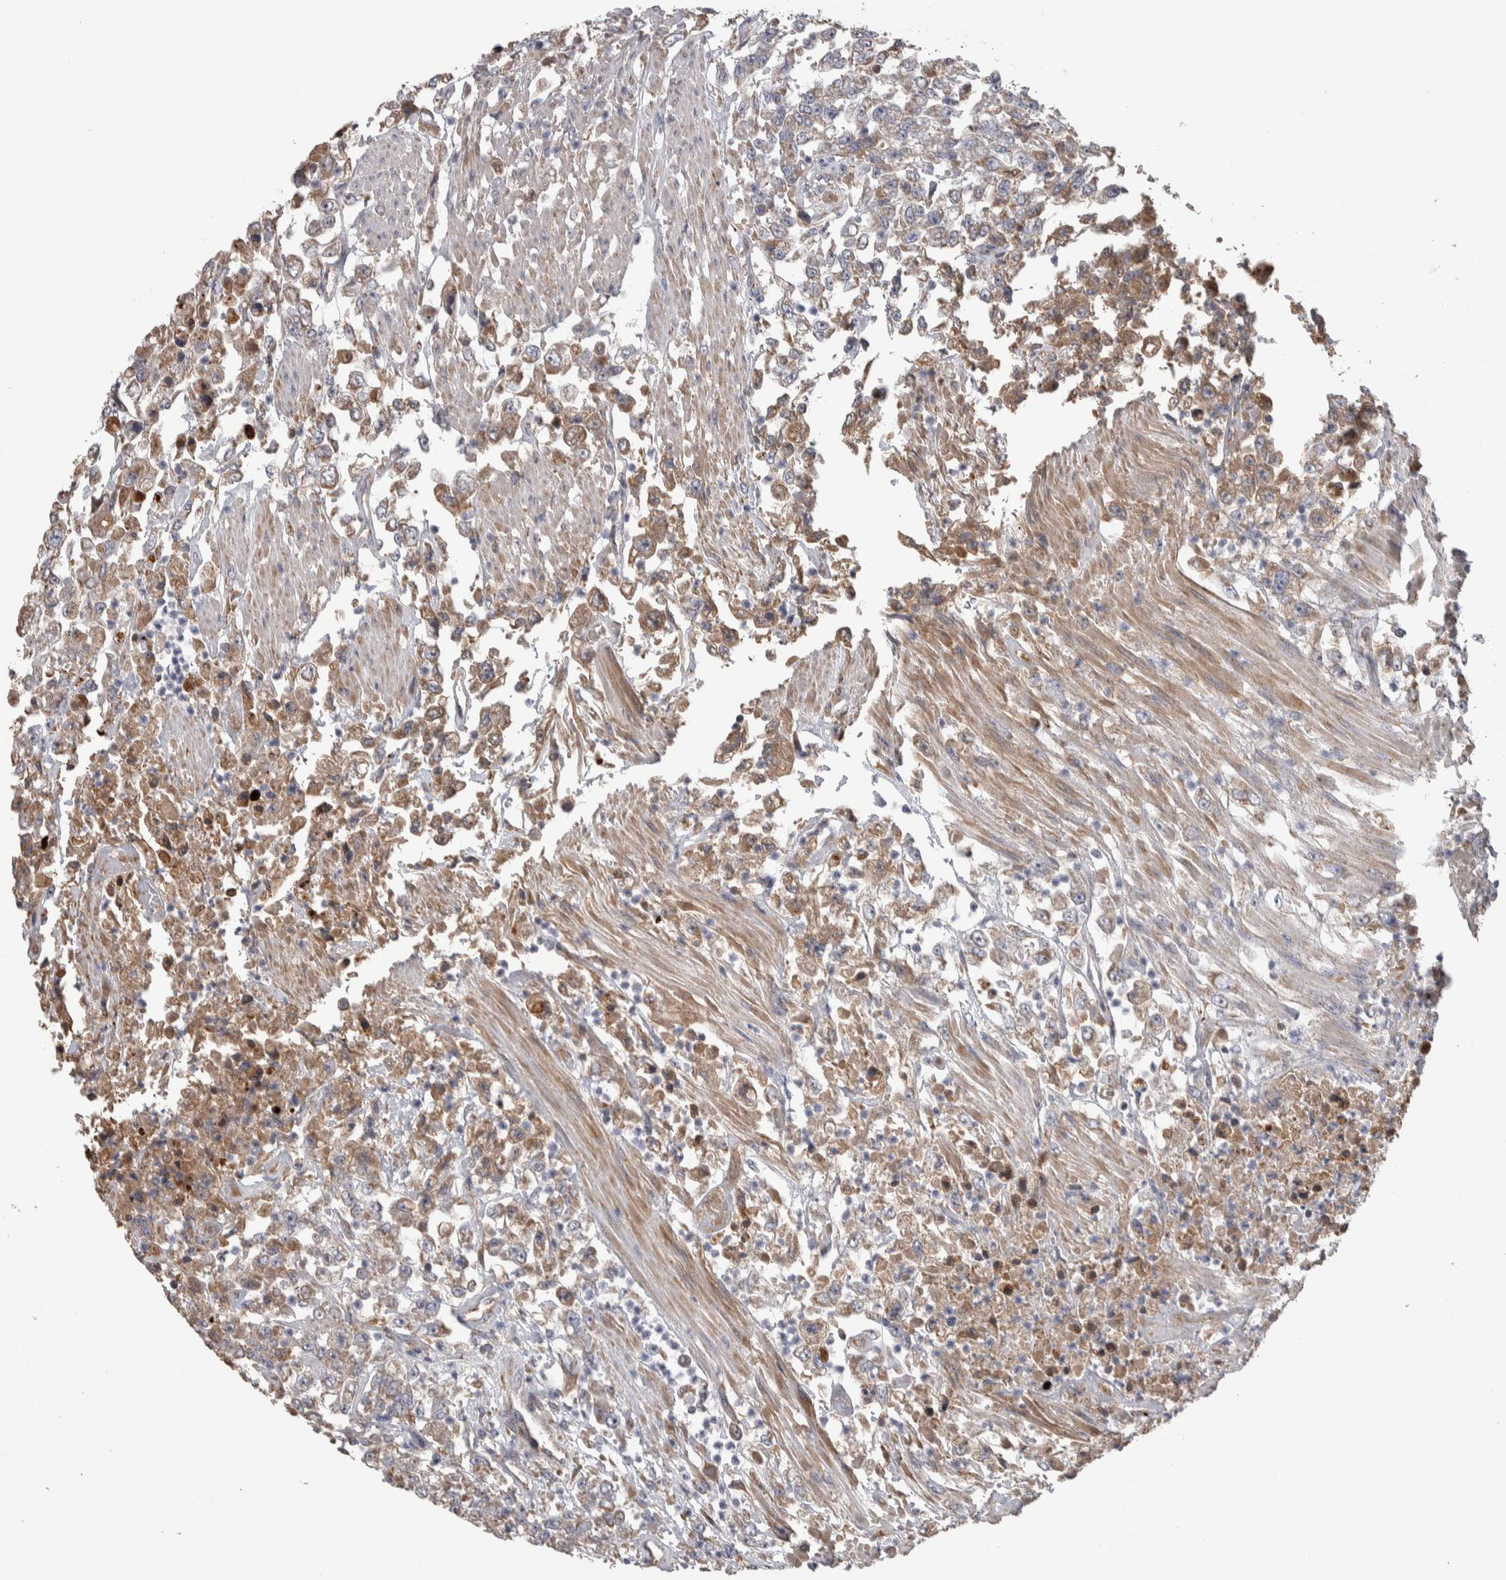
{"staining": {"intensity": "weak", "quantity": ">75%", "location": "cytoplasmic/membranous"}, "tissue": "urothelial cancer", "cell_type": "Tumor cells", "image_type": "cancer", "snomed": [{"axis": "morphology", "description": "Urothelial carcinoma, High grade"}, {"axis": "topography", "description": "Urinary bladder"}], "caption": "A brown stain labels weak cytoplasmic/membranous expression of a protein in human high-grade urothelial carcinoma tumor cells.", "gene": "SCO1", "patient": {"sex": "male", "age": 46}}